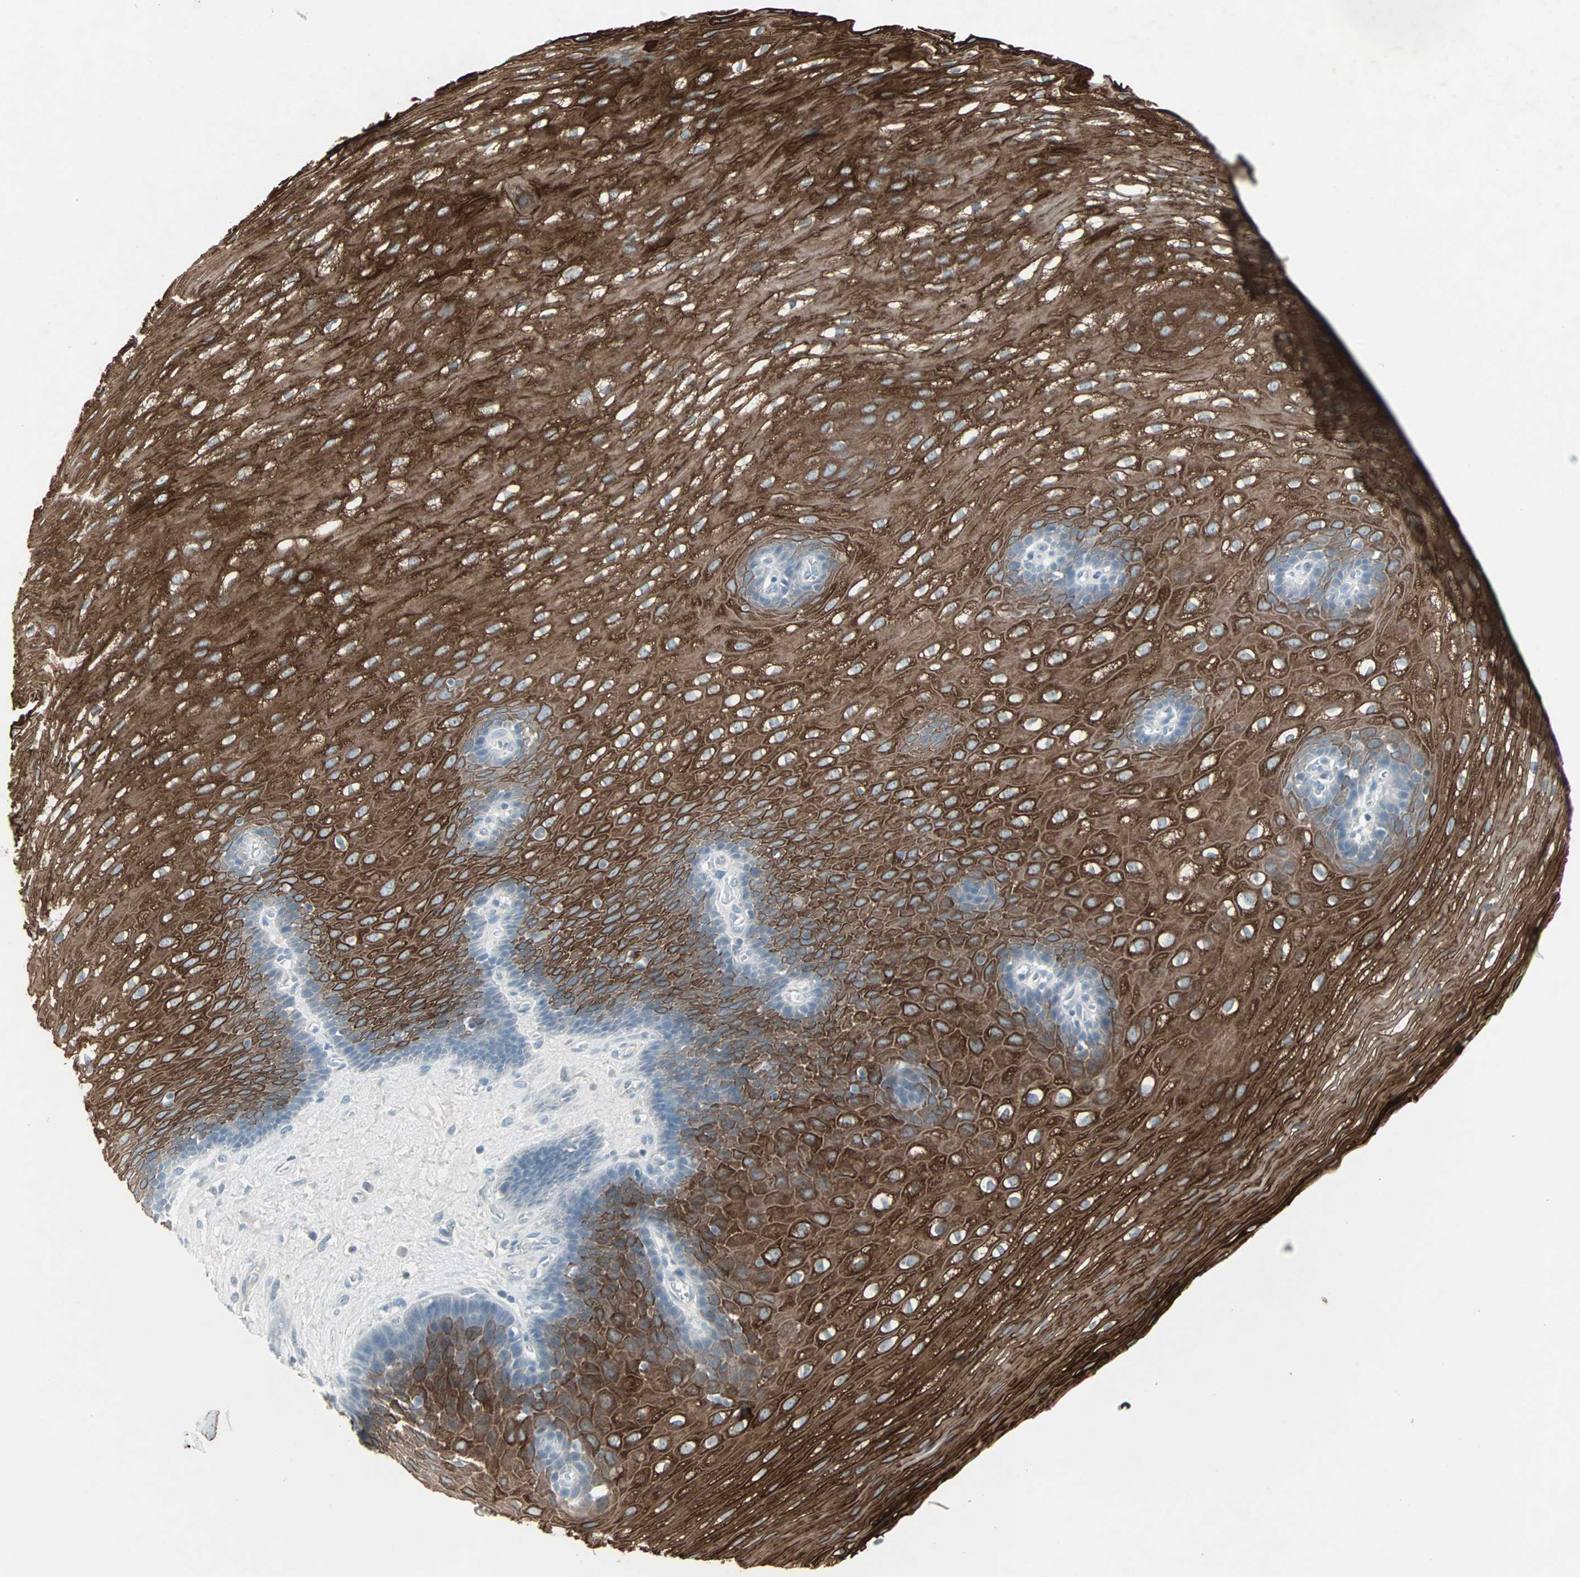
{"staining": {"intensity": "strong", "quantity": ">75%", "location": "cytoplasmic/membranous"}, "tissue": "esophagus", "cell_type": "Squamous epithelial cells", "image_type": "normal", "snomed": [{"axis": "morphology", "description": "Normal tissue, NOS"}, {"axis": "topography", "description": "Esophagus"}], "caption": "Benign esophagus reveals strong cytoplasmic/membranous positivity in approximately >75% of squamous epithelial cells, visualized by immunohistochemistry.", "gene": "LANCL3", "patient": {"sex": "male", "age": 48}}